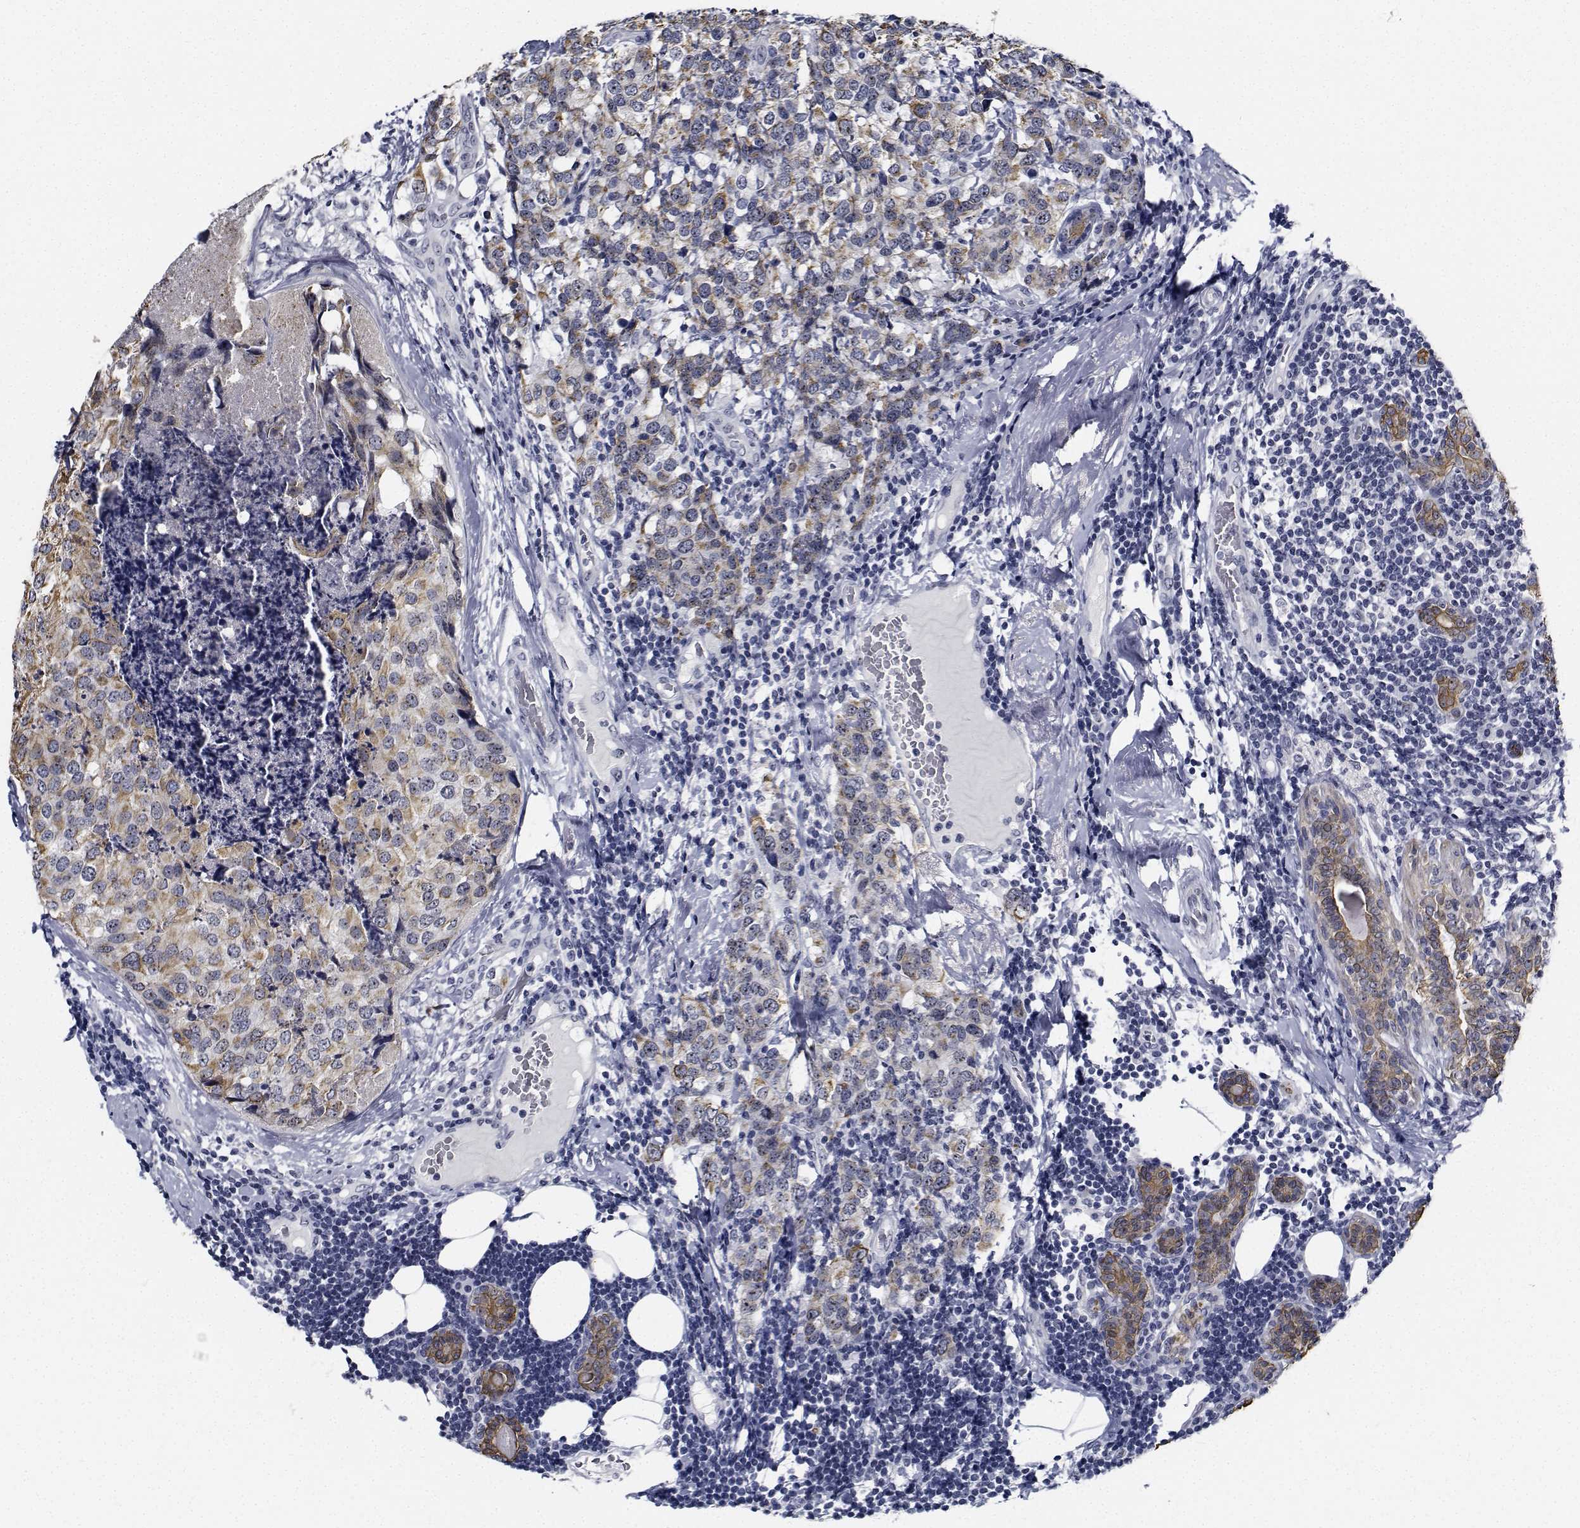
{"staining": {"intensity": "weak", "quantity": "25%-75%", "location": "cytoplasmic/membranous"}, "tissue": "breast cancer", "cell_type": "Tumor cells", "image_type": "cancer", "snomed": [{"axis": "morphology", "description": "Lobular carcinoma"}, {"axis": "topography", "description": "Breast"}], "caption": "Protein analysis of breast cancer (lobular carcinoma) tissue exhibits weak cytoplasmic/membranous expression in about 25%-75% of tumor cells.", "gene": "NVL", "patient": {"sex": "female", "age": 59}}